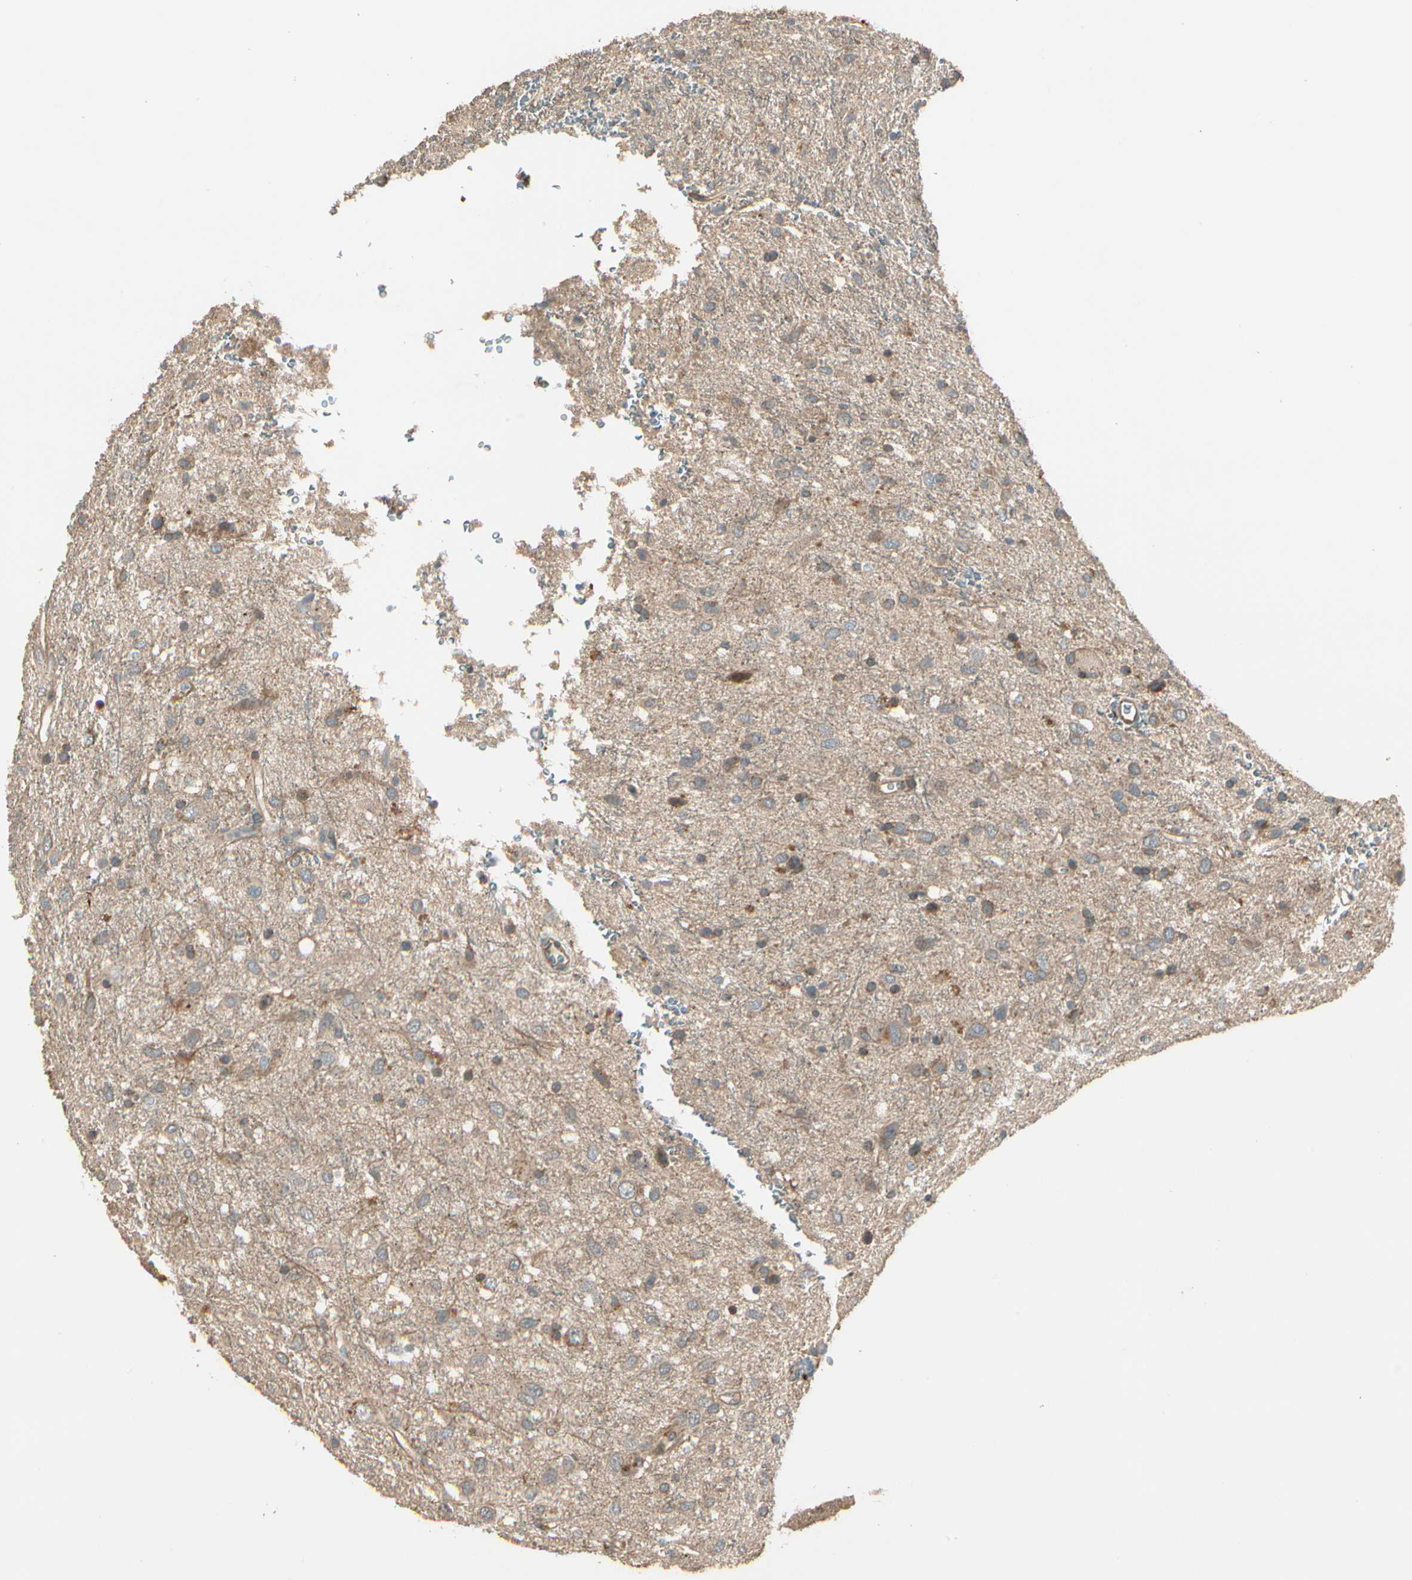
{"staining": {"intensity": "moderate", "quantity": "<25%", "location": "cytoplasmic/membranous"}, "tissue": "glioma", "cell_type": "Tumor cells", "image_type": "cancer", "snomed": [{"axis": "morphology", "description": "Glioma, malignant, Low grade"}, {"axis": "topography", "description": "Brain"}], "caption": "IHC histopathology image of neoplastic tissue: human glioma stained using immunohistochemistry (IHC) shows low levels of moderate protein expression localized specifically in the cytoplasmic/membranous of tumor cells, appearing as a cytoplasmic/membranous brown color.", "gene": "ACVR1", "patient": {"sex": "male", "age": 77}}